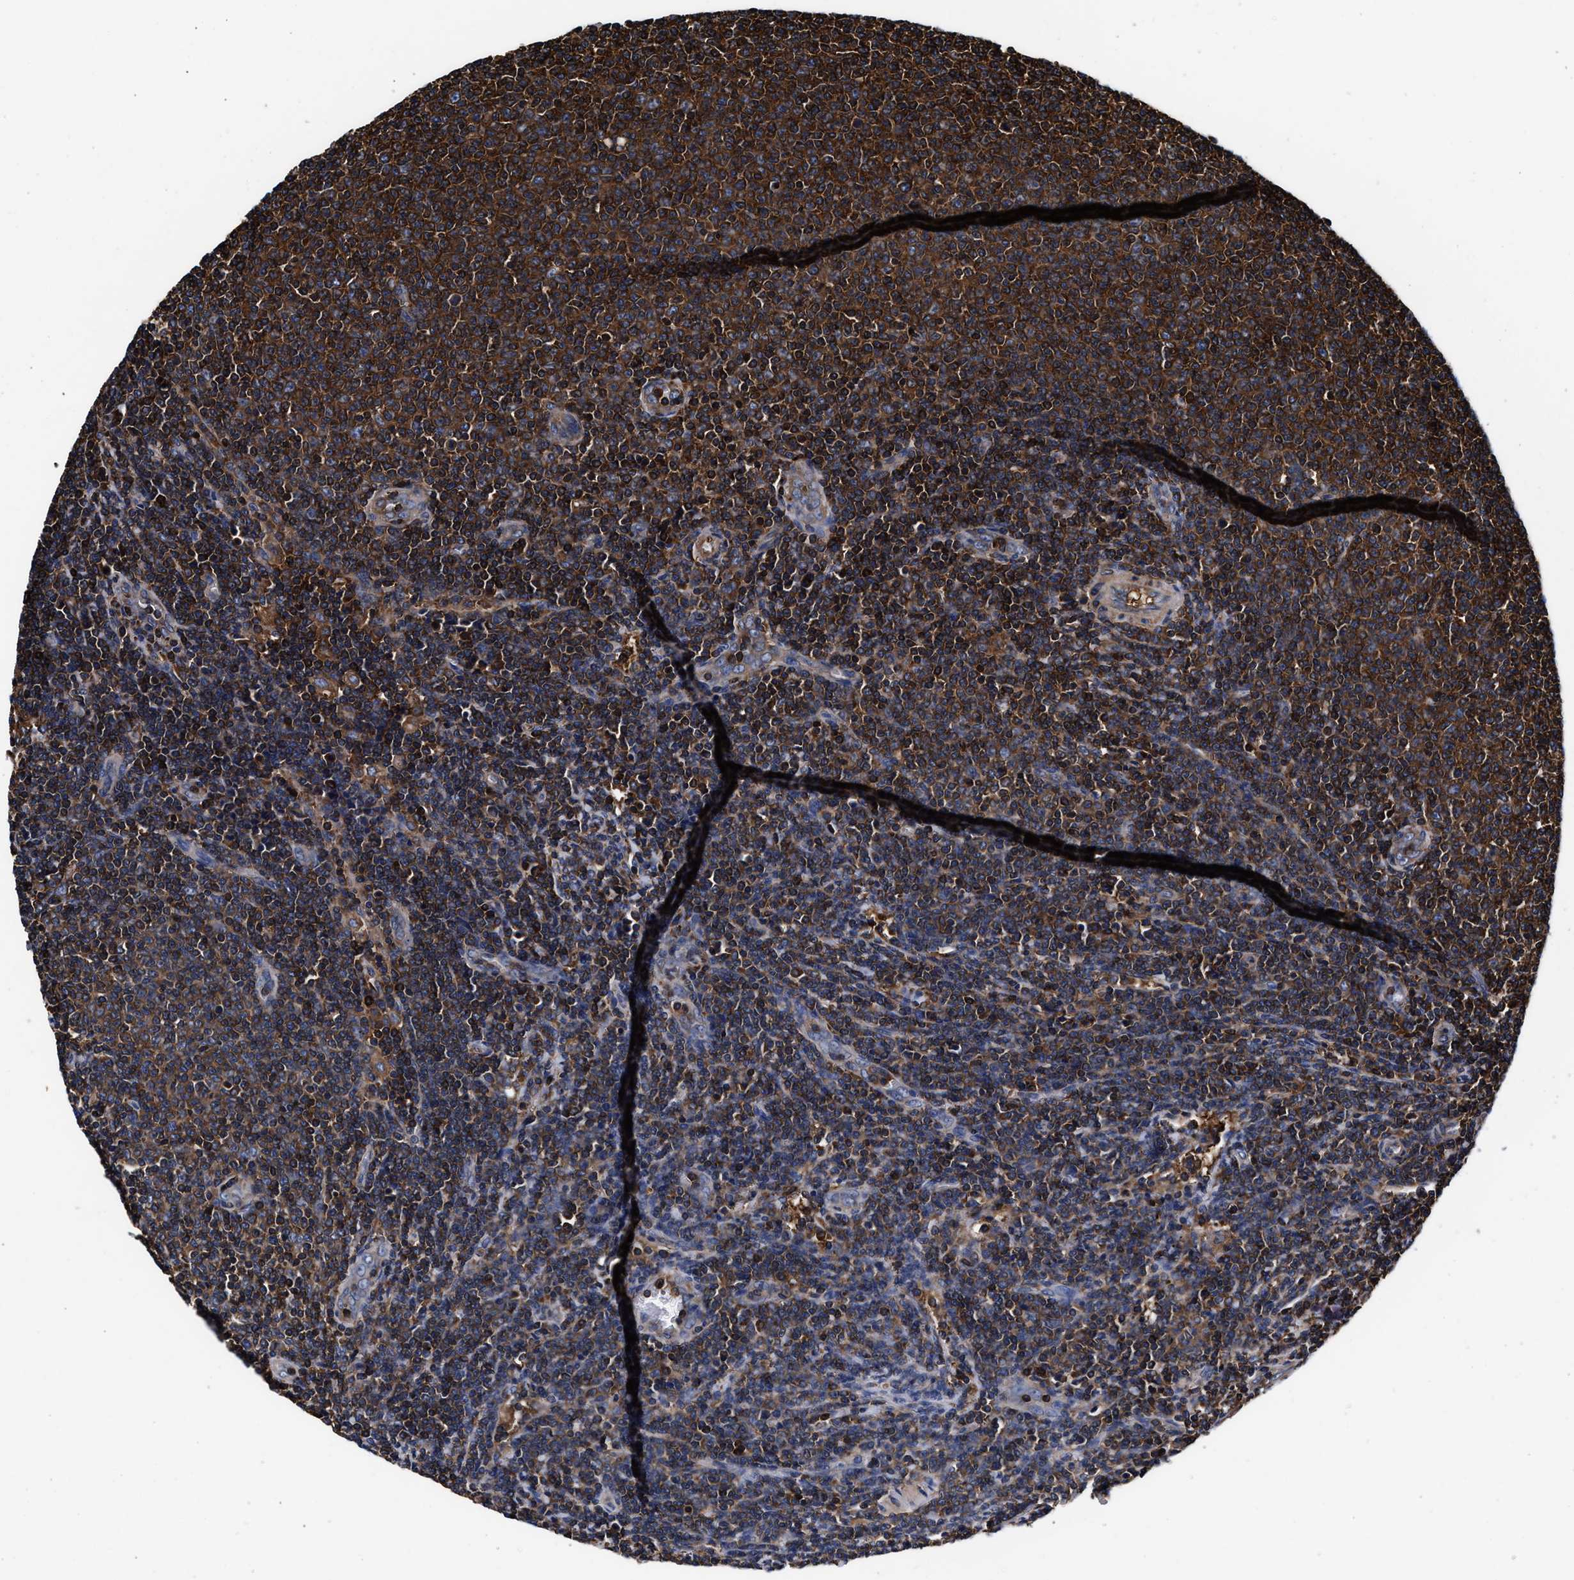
{"staining": {"intensity": "strong", "quantity": ">75%", "location": "cytoplasmic/membranous"}, "tissue": "lymphoma", "cell_type": "Tumor cells", "image_type": "cancer", "snomed": [{"axis": "morphology", "description": "Malignant lymphoma, non-Hodgkin's type, Low grade"}, {"axis": "topography", "description": "Lymph node"}], "caption": "Immunohistochemical staining of human malignant lymphoma, non-Hodgkin's type (low-grade) reveals high levels of strong cytoplasmic/membranous staining in about >75% of tumor cells.", "gene": "KYAT1", "patient": {"sex": "male", "age": 66}}